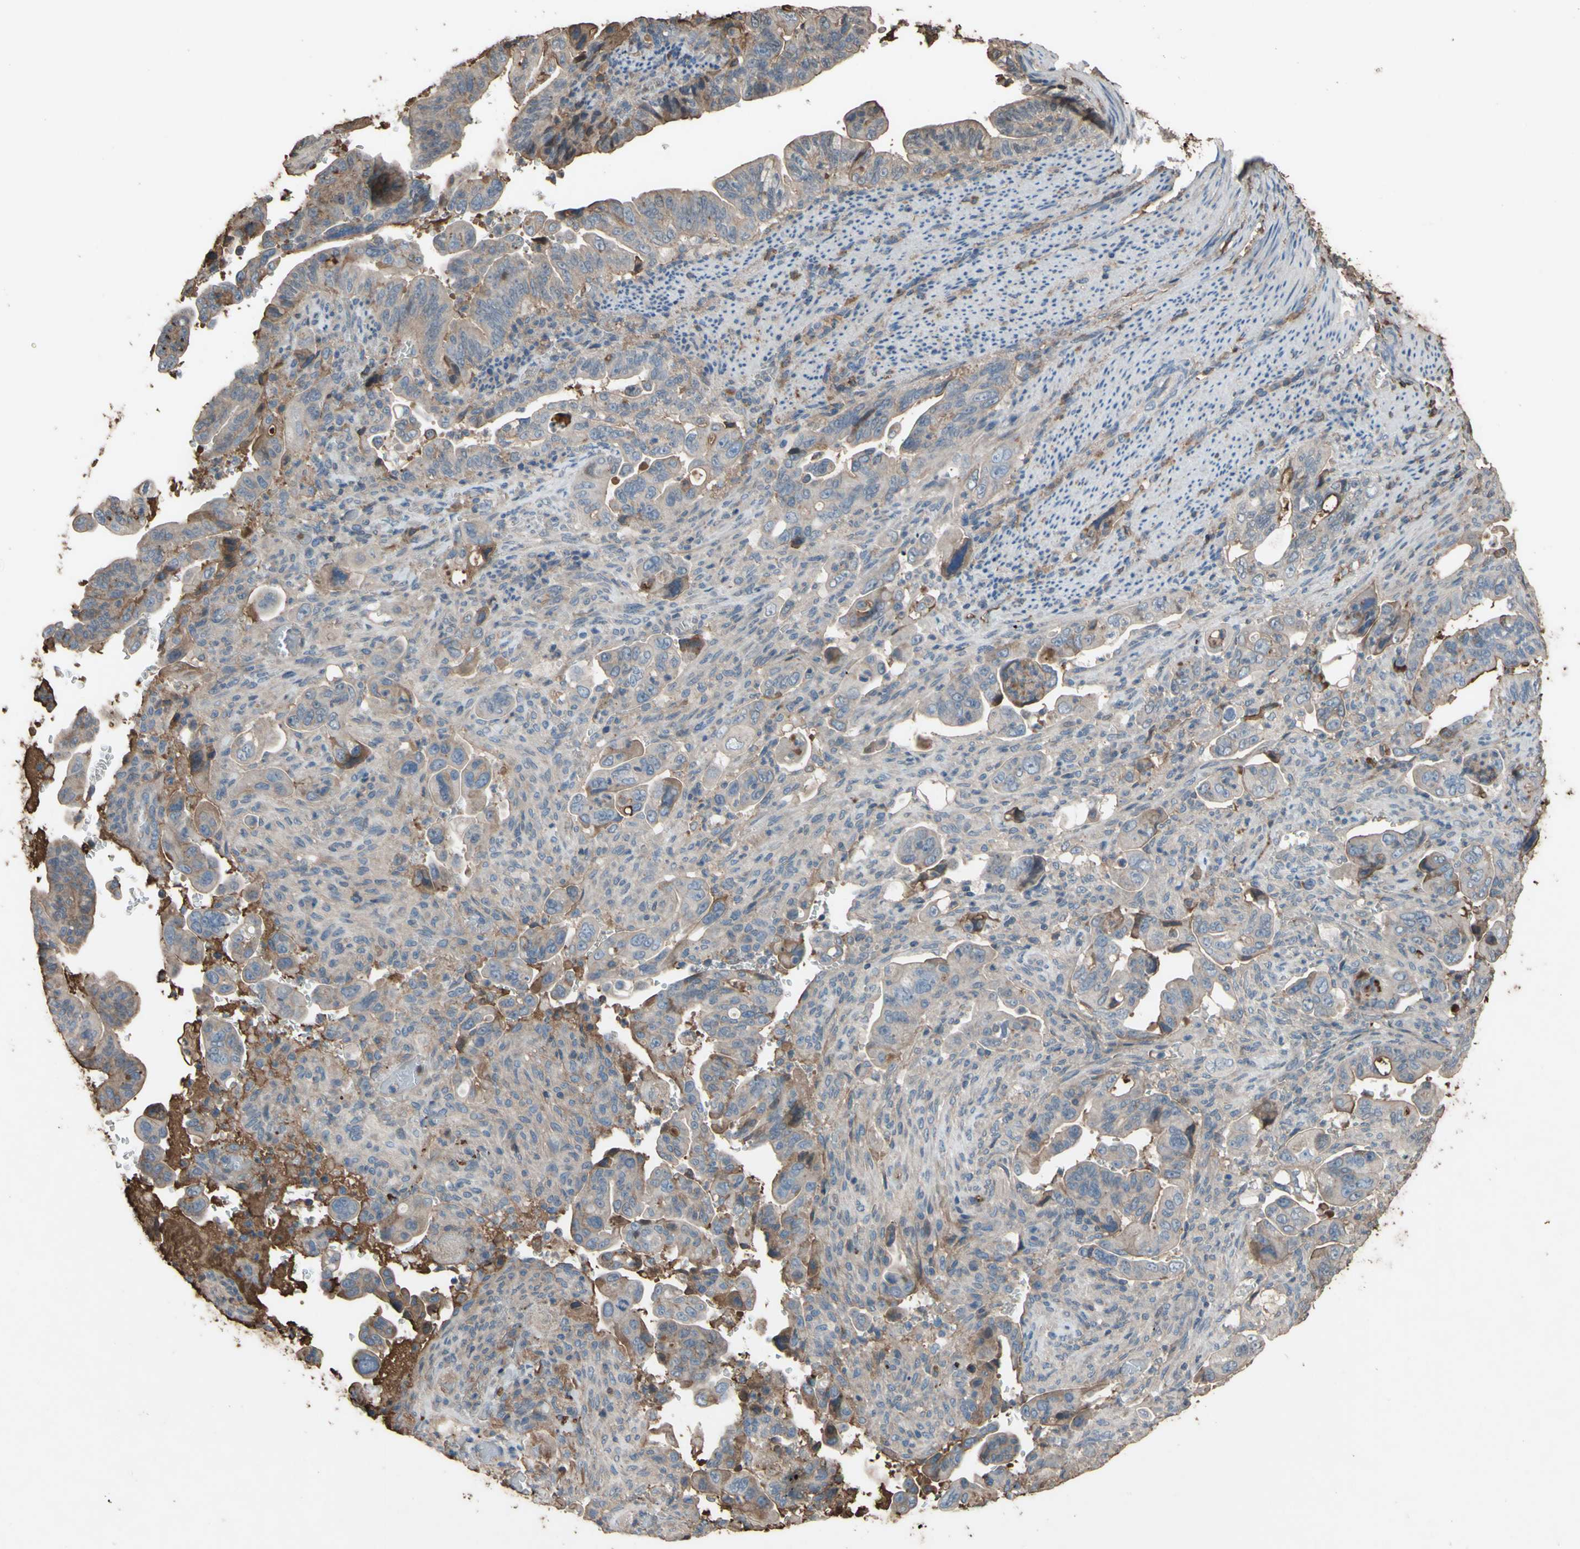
{"staining": {"intensity": "weak", "quantity": ">75%", "location": "cytoplasmic/membranous"}, "tissue": "pancreatic cancer", "cell_type": "Tumor cells", "image_type": "cancer", "snomed": [{"axis": "morphology", "description": "Adenocarcinoma, NOS"}, {"axis": "topography", "description": "Pancreas"}], "caption": "A high-resolution micrograph shows immunohistochemistry staining of adenocarcinoma (pancreatic), which exhibits weak cytoplasmic/membranous positivity in approximately >75% of tumor cells.", "gene": "PTGDS", "patient": {"sex": "male", "age": 70}}